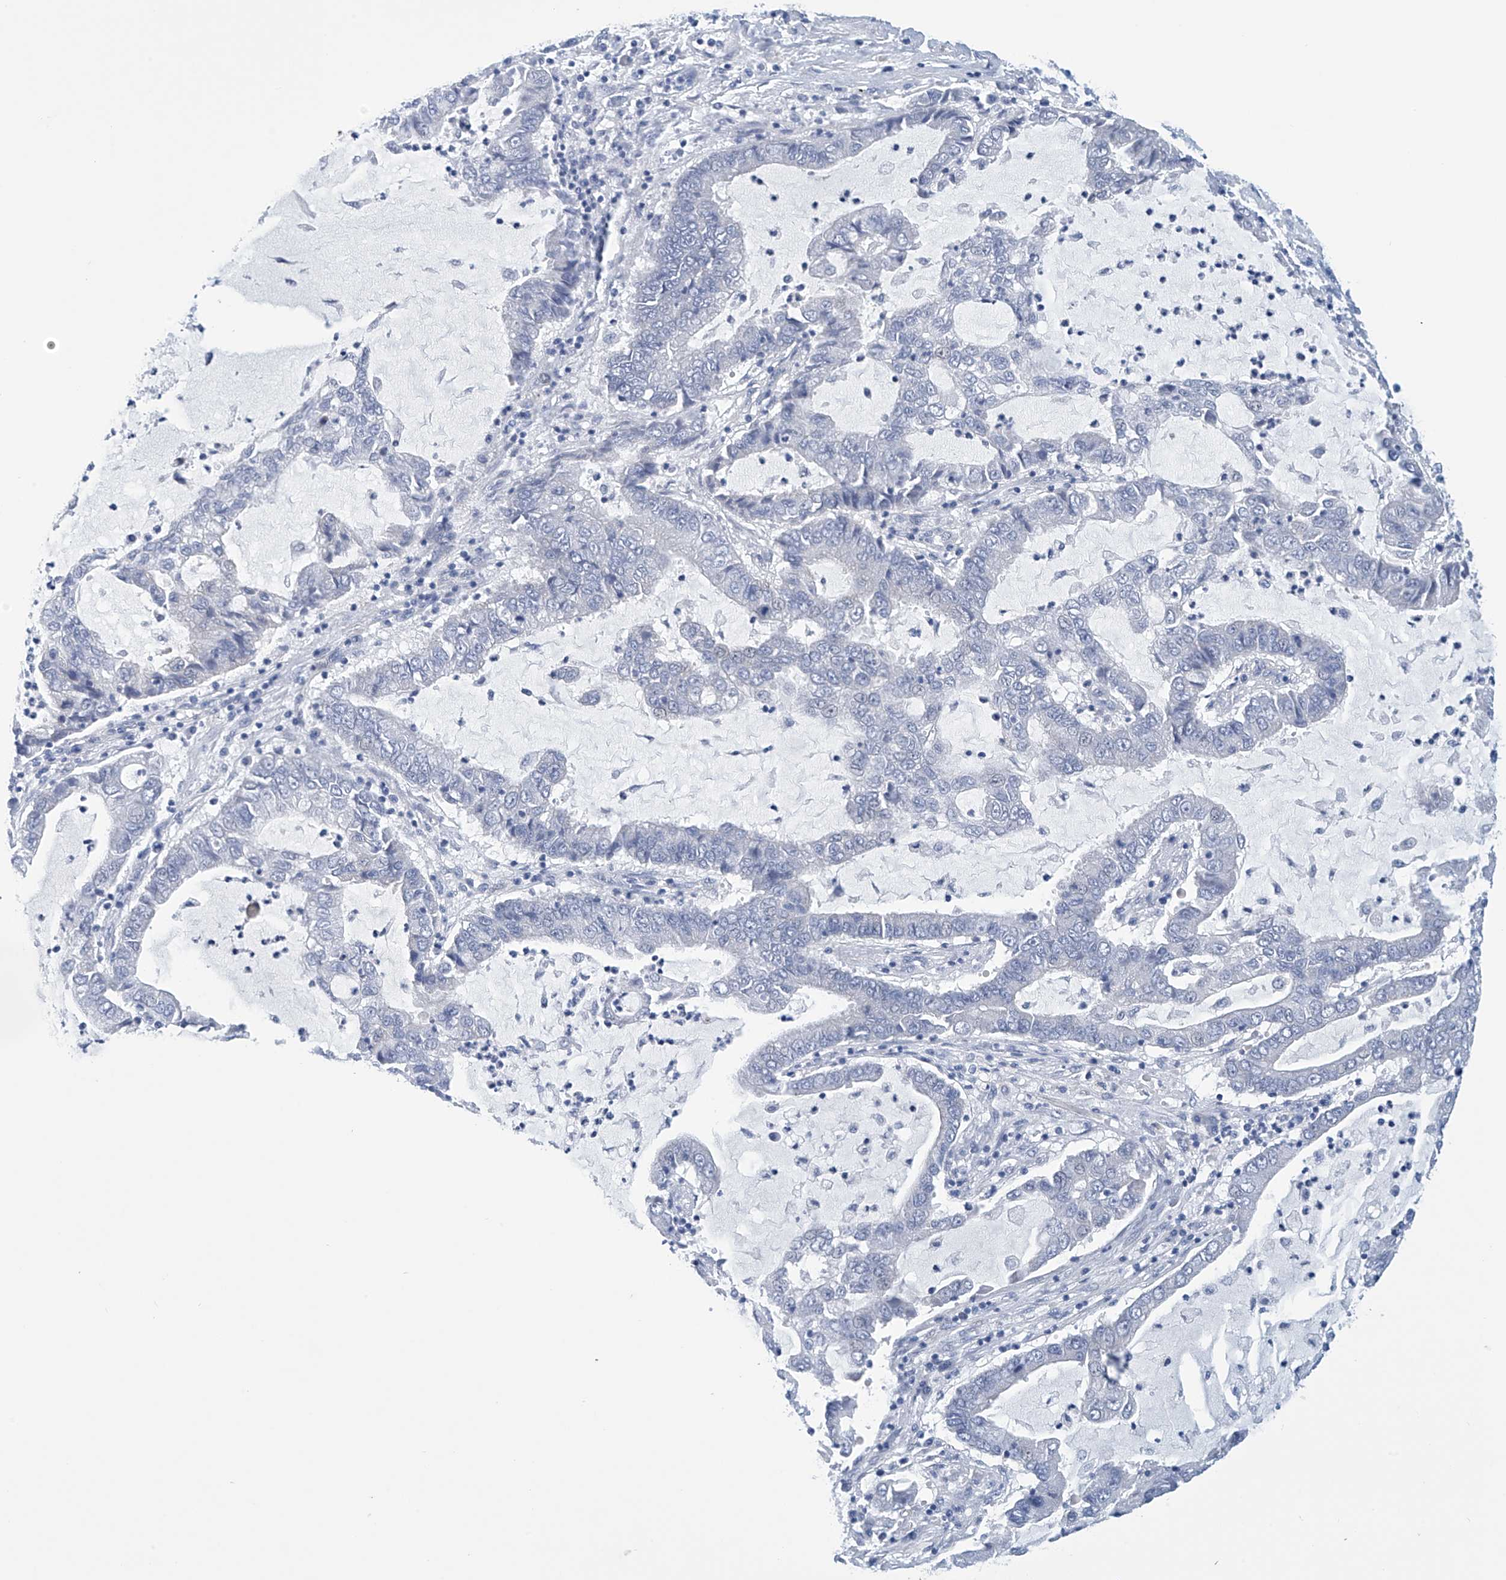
{"staining": {"intensity": "negative", "quantity": "none", "location": "none"}, "tissue": "lung cancer", "cell_type": "Tumor cells", "image_type": "cancer", "snomed": [{"axis": "morphology", "description": "Adenocarcinoma, NOS"}, {"axis": "topography", "description": "Lung"}], "caption": "A high-resolution histopathology image shows IHC staining of lung cancer, which shows no significant expression in tumor cells.", "gene": "DSP", "patient": {"sex": "female", "age": 51}}